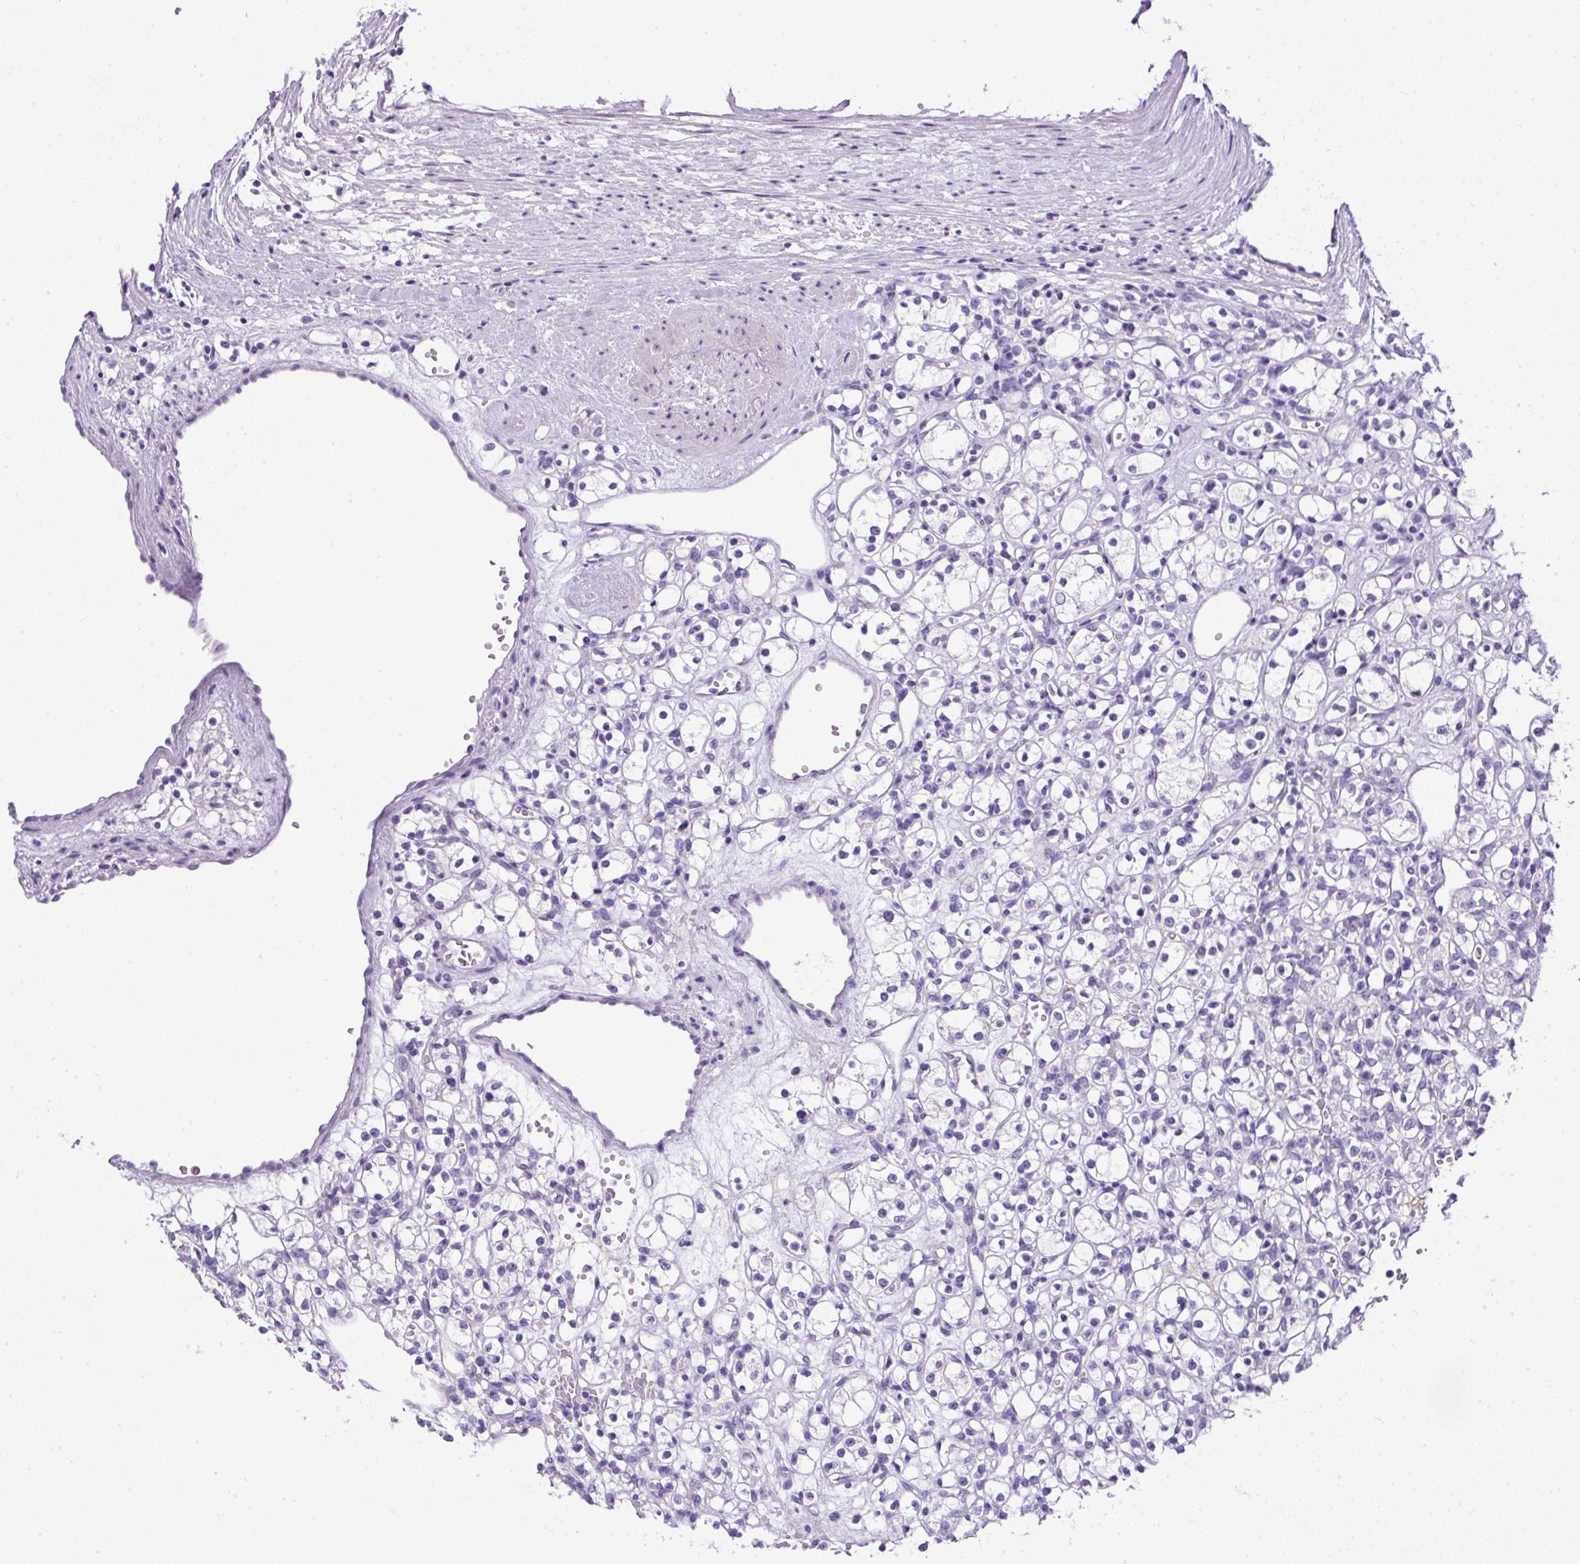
{"staining": {"intensity": "negative", "quantity": "none", "location": "none"}, "tissue": "renal cancer", "cell_type": "Tumor cells", "image_type": "cancer", "snomed": [{"axis": "morphology", "description": "Adenocarcinoma, NOS"}, {"axis": "topography", "description": "Kidney"}], "caption": "This histopathology image is of renal adenocarcinoma stained with immunohistochemistry (IHC) to label a protein in brown with the nuclei are counter-stained blue. There is no positivity in tumor cells. The staining was performed using DAB to visualize the protein expression in brown, while the nuclei were stained in blue with hematoxylin (Magnification: 20x).", "gene": "UPP1", "patient": {"sex": "female", "age": 59}}